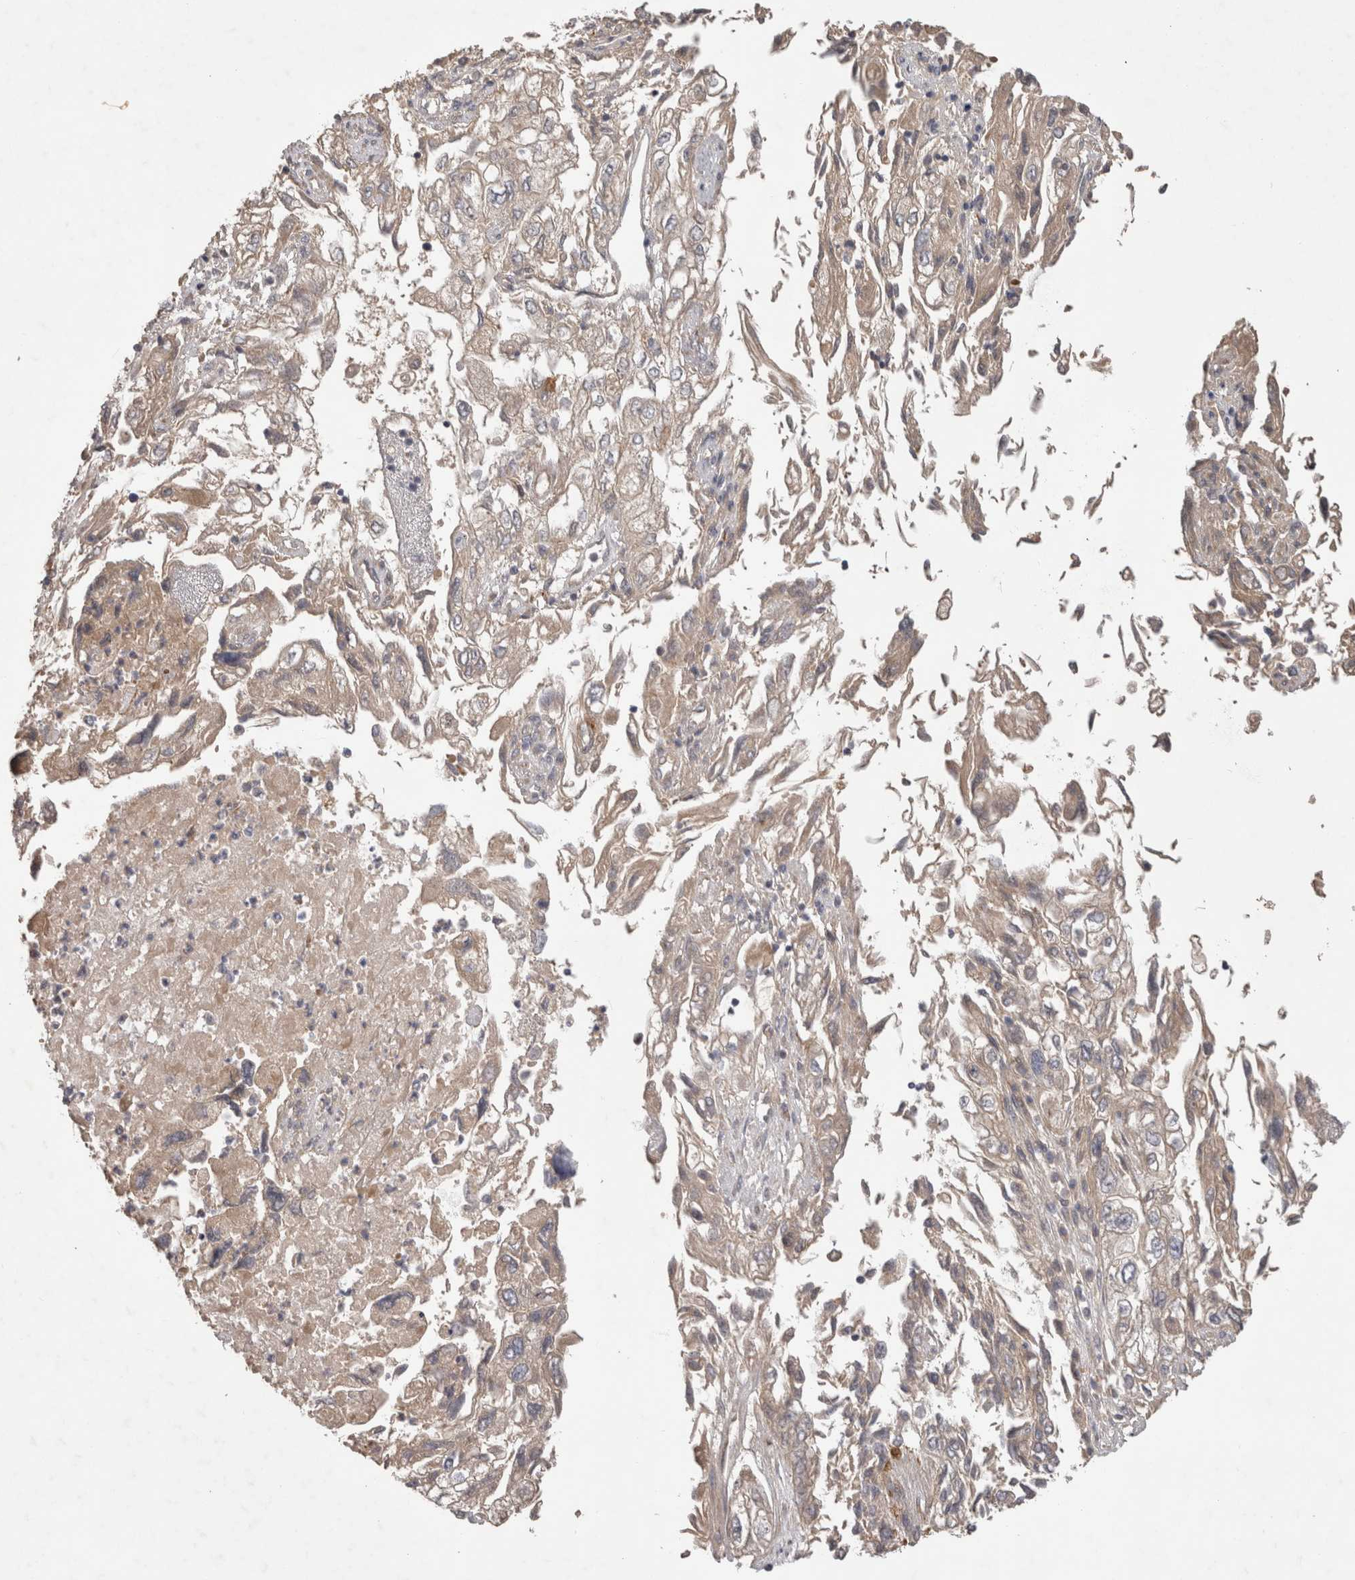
{"staining": {"intensity": "negative", "quantity": "none", "location": "none"}, "tissue": "endometrial cancer", "cell_type": "Tumor cells", "image_type": "cancer", "snomed": [{"axis": "morphology", "description": "Adenocarcinoma, NOS"}, {"axis": "topography", "description": "Endometrium"}], "caption": "Protein analysis of endometrial cancer shows no significant expression in tumor cells.", "gene": "PPP1R42", "patient": {"sex": "female", "age": 49}}